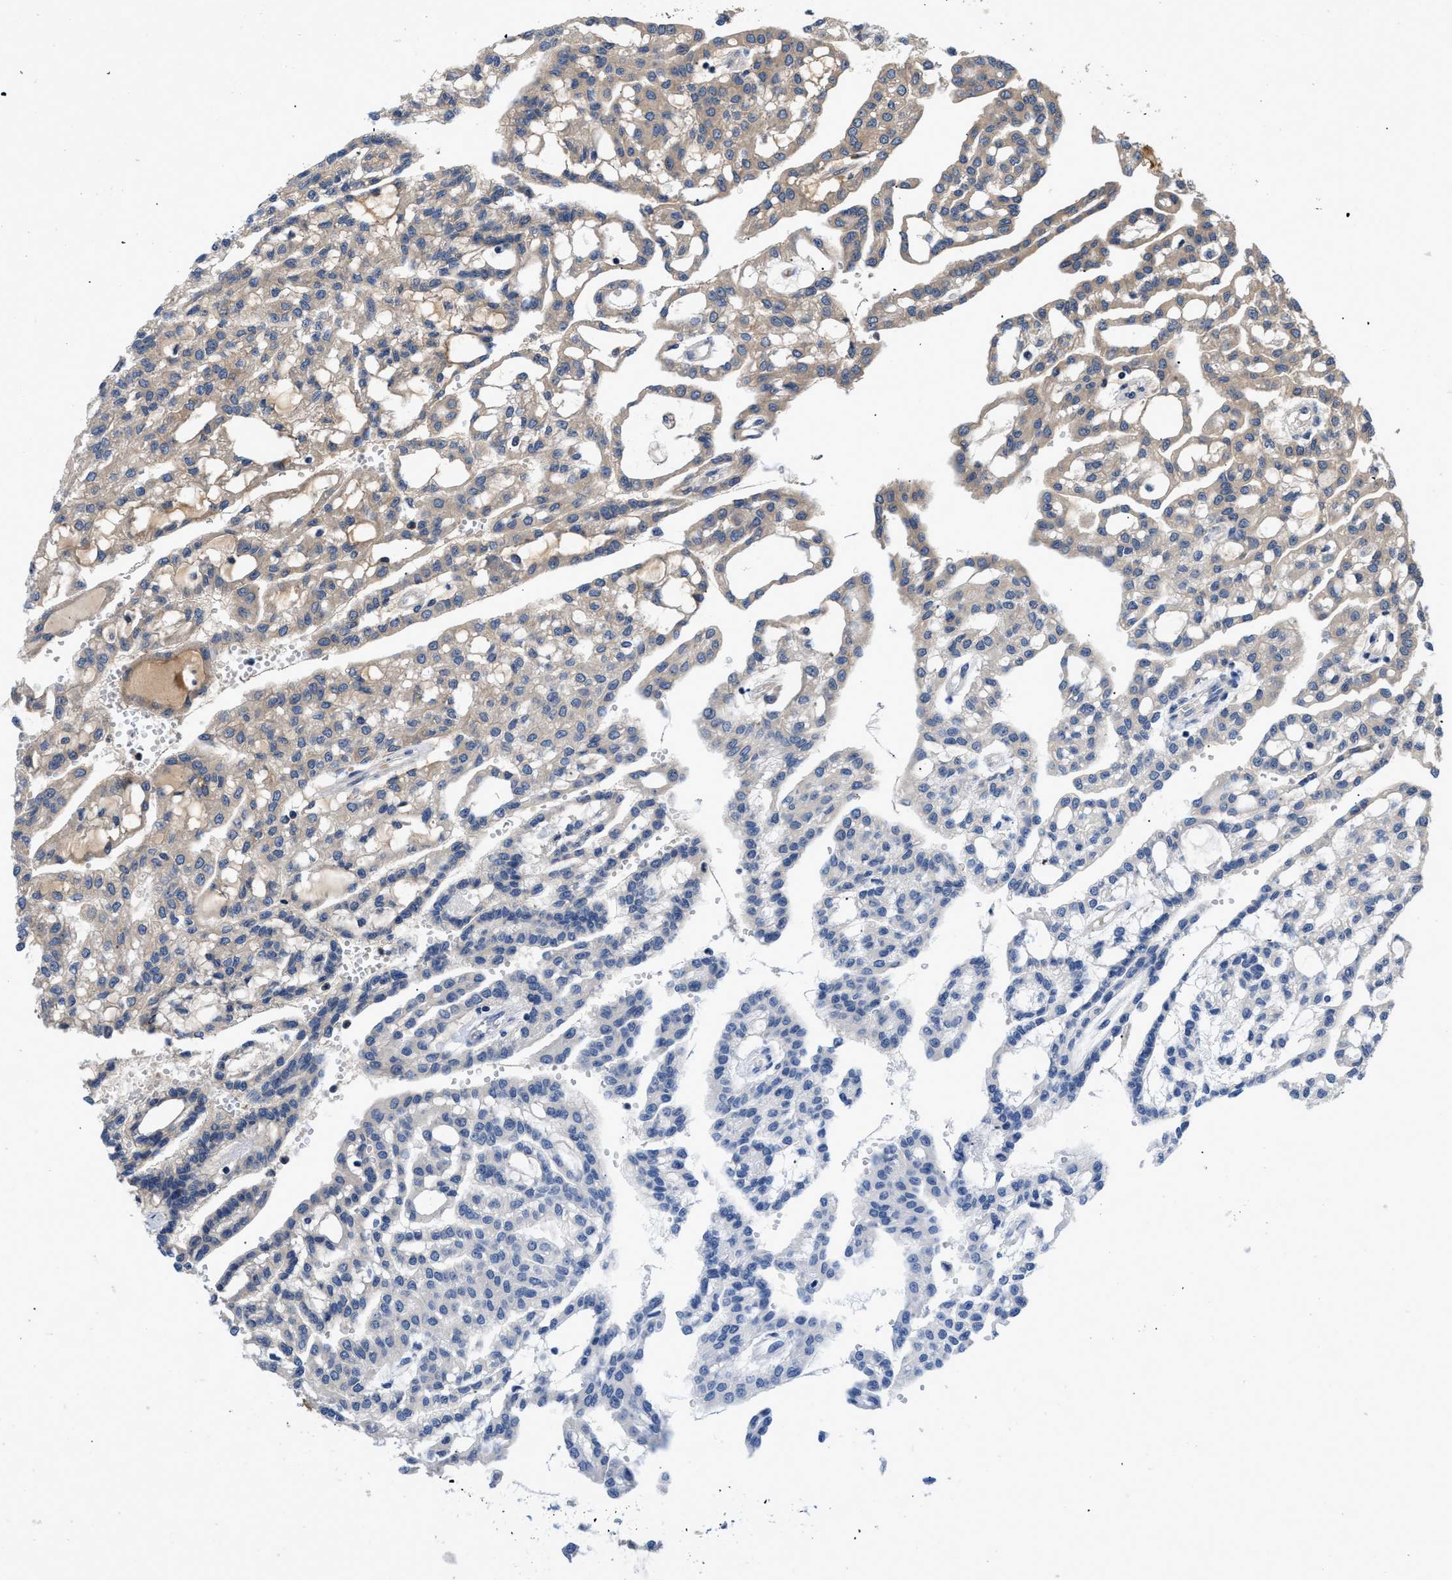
{"staining": {"intensity": "weak", "quantity": "25%-75%", "location": "cytoplasmic/membranous"}, "tissue": "renal cancer", "cell_type": "Tumor cells", "image_type": "cancer", "snomed": [{"axis": "morphology", "description": "Adenocarcinoma, NOS"}, {"axis": "topography", "description": "Kidney"}], "caption": "The photomicrograph displays immunohistochemical staining of adenocarcinoma (renal). There is weak cytoplasmic/membranous staining is present in about 25%-75% of tumor cells.", "gene": "VPS4A", "patient": {"sex": "male", "age": 63}}